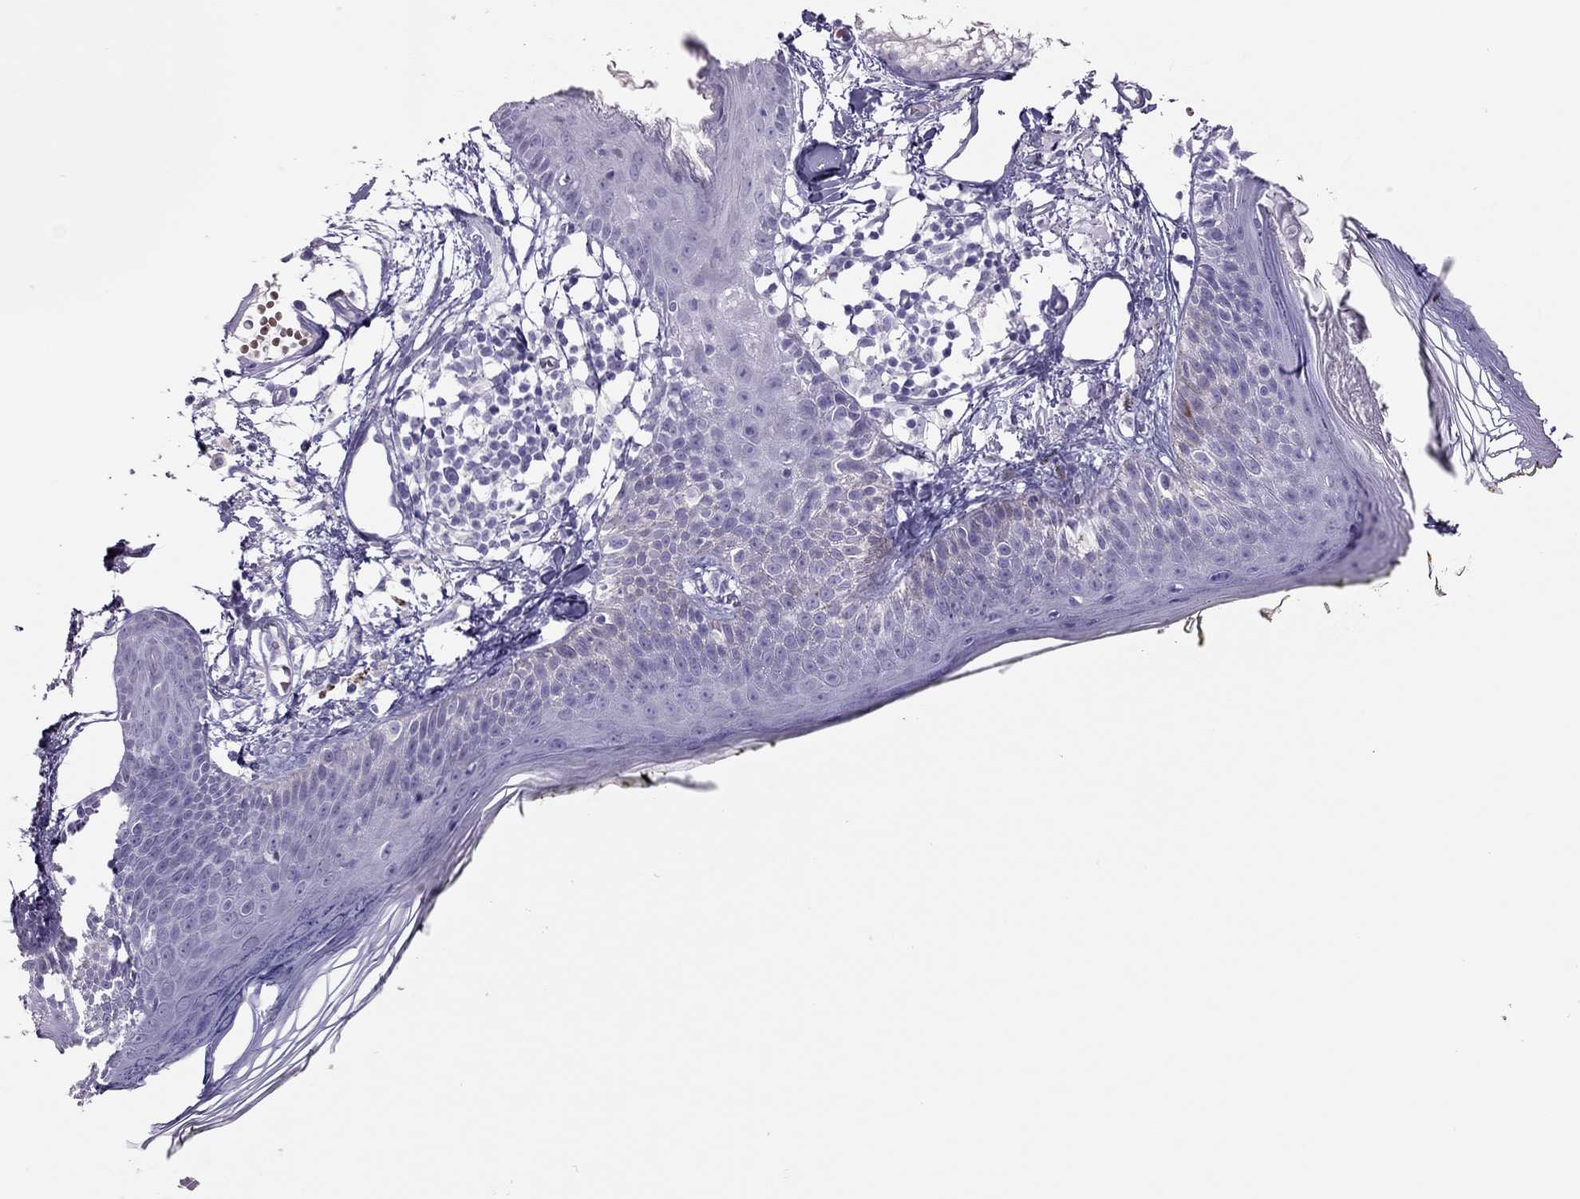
{"staining": {"intensity": "negative", "quantity": "none", "location": "none"}, "tissue": "skin", "cell_type": "Fibroblasts", "image_type": "normal", "snomed": [{"axis": "morphology", "description": "Normal tissue, NOS"}, {"axis": "topography", "description": "Skin"}], "caption": "Immunohistochemistry (IHC) of benign human skin displays no staining in fibroblasts. The staining was performed using DAB to visualize the protein expression in brown, while the nuclei were stained in blue with hematoxylin (Magnification: 20x).", "gene": "TSHB", "patient": {"sex": "male", "age": 76}}